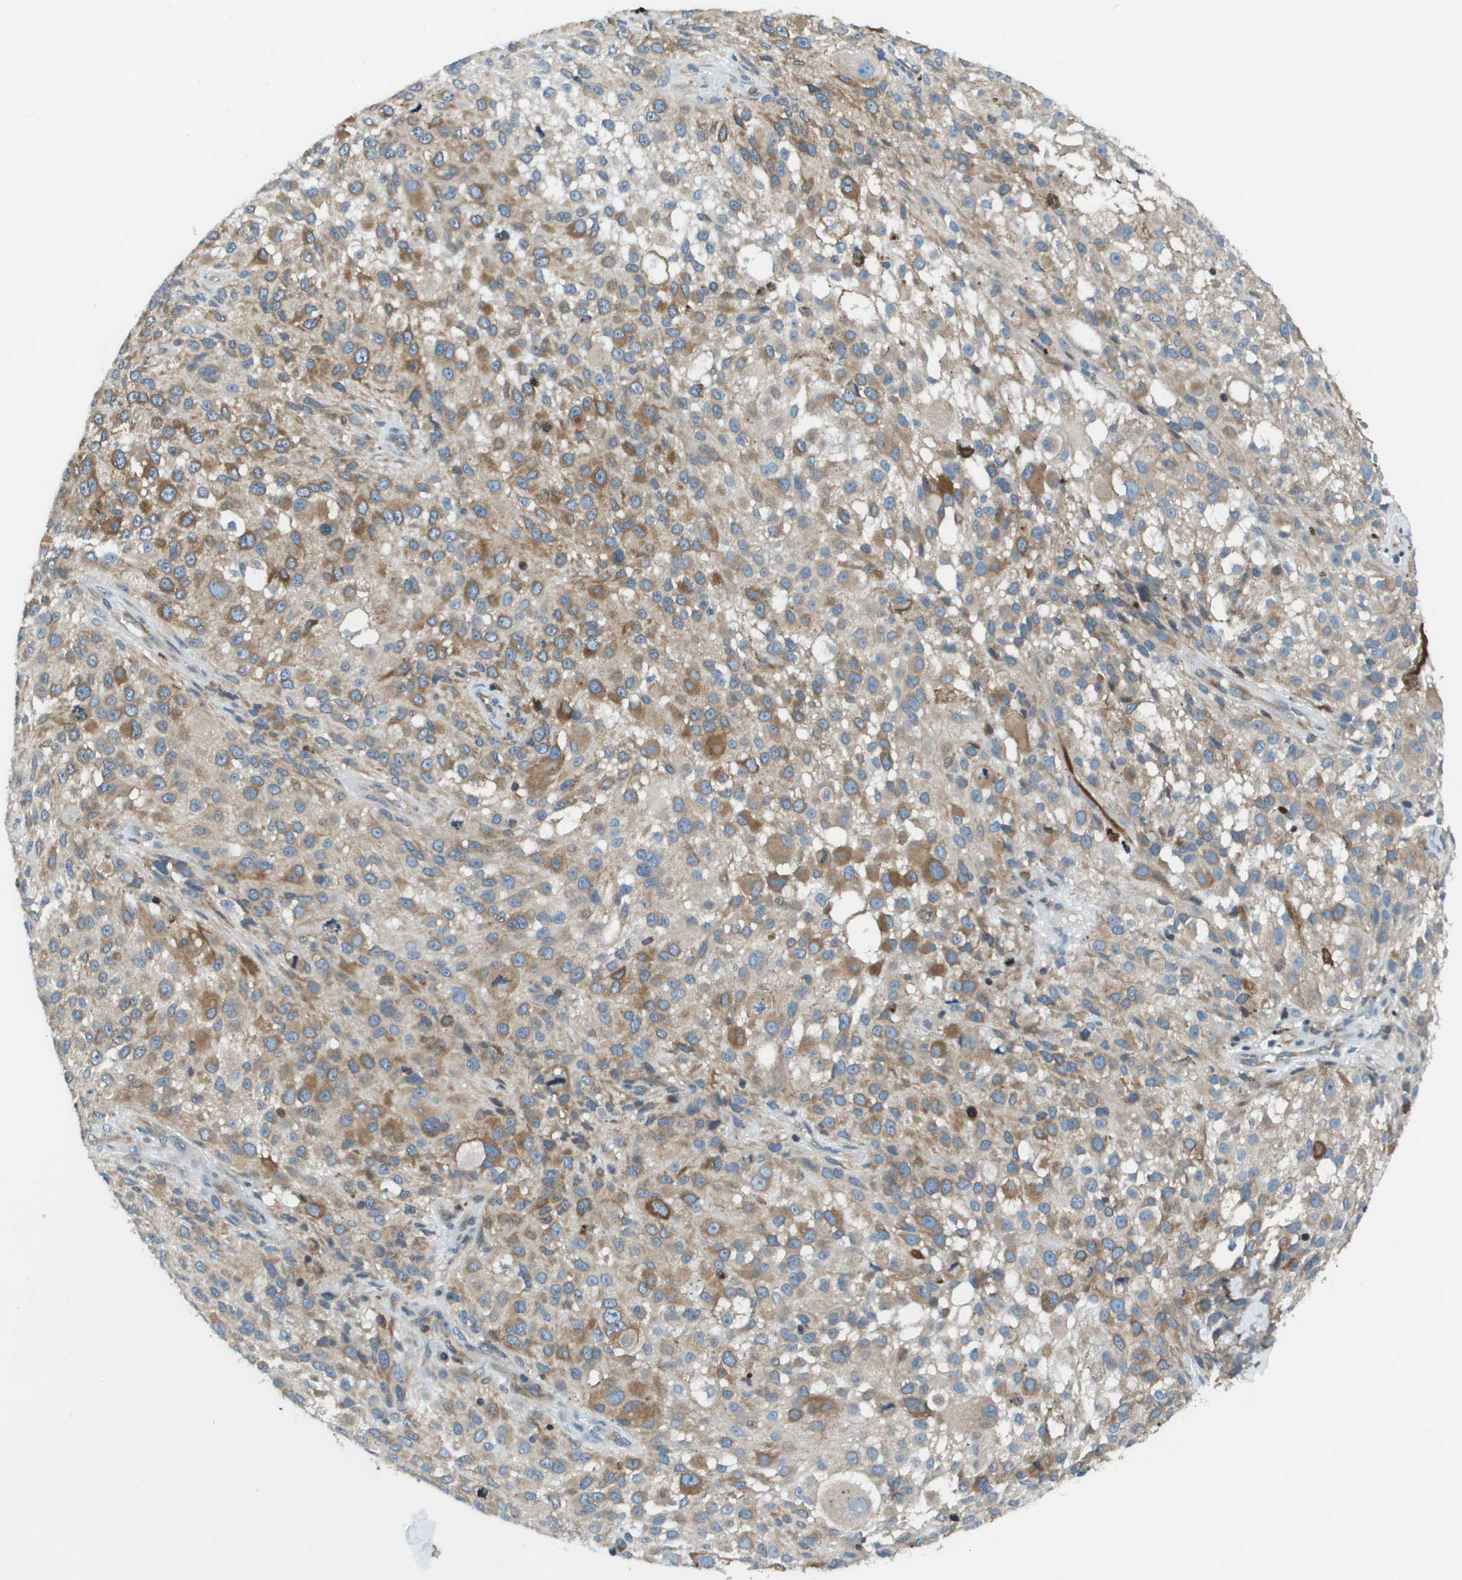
{"staining": {"intensity": "moderate", "quantity": "25%-75%", "location": "cytoplasmic/membranous"}, "tissue": "melanoma", "cell_type": "Tumor cells", "image_type": "cancer", "snomed": [{"axis": "morphology", "description": "Necrosis, NOS"}, {"axis": "morphology", "description": "Malignant melanoma, NOS"}, {"axis": "topography", "description": "Skin"}], "caption": "Melanoma was stained to show a protein in brown. There is medium levels of moderate cytoplasmic/membranous positivity in about 25%-75% of tumor cells.", "gene": "ESYT1", "patient": {"sex": "female", "age": 87}}